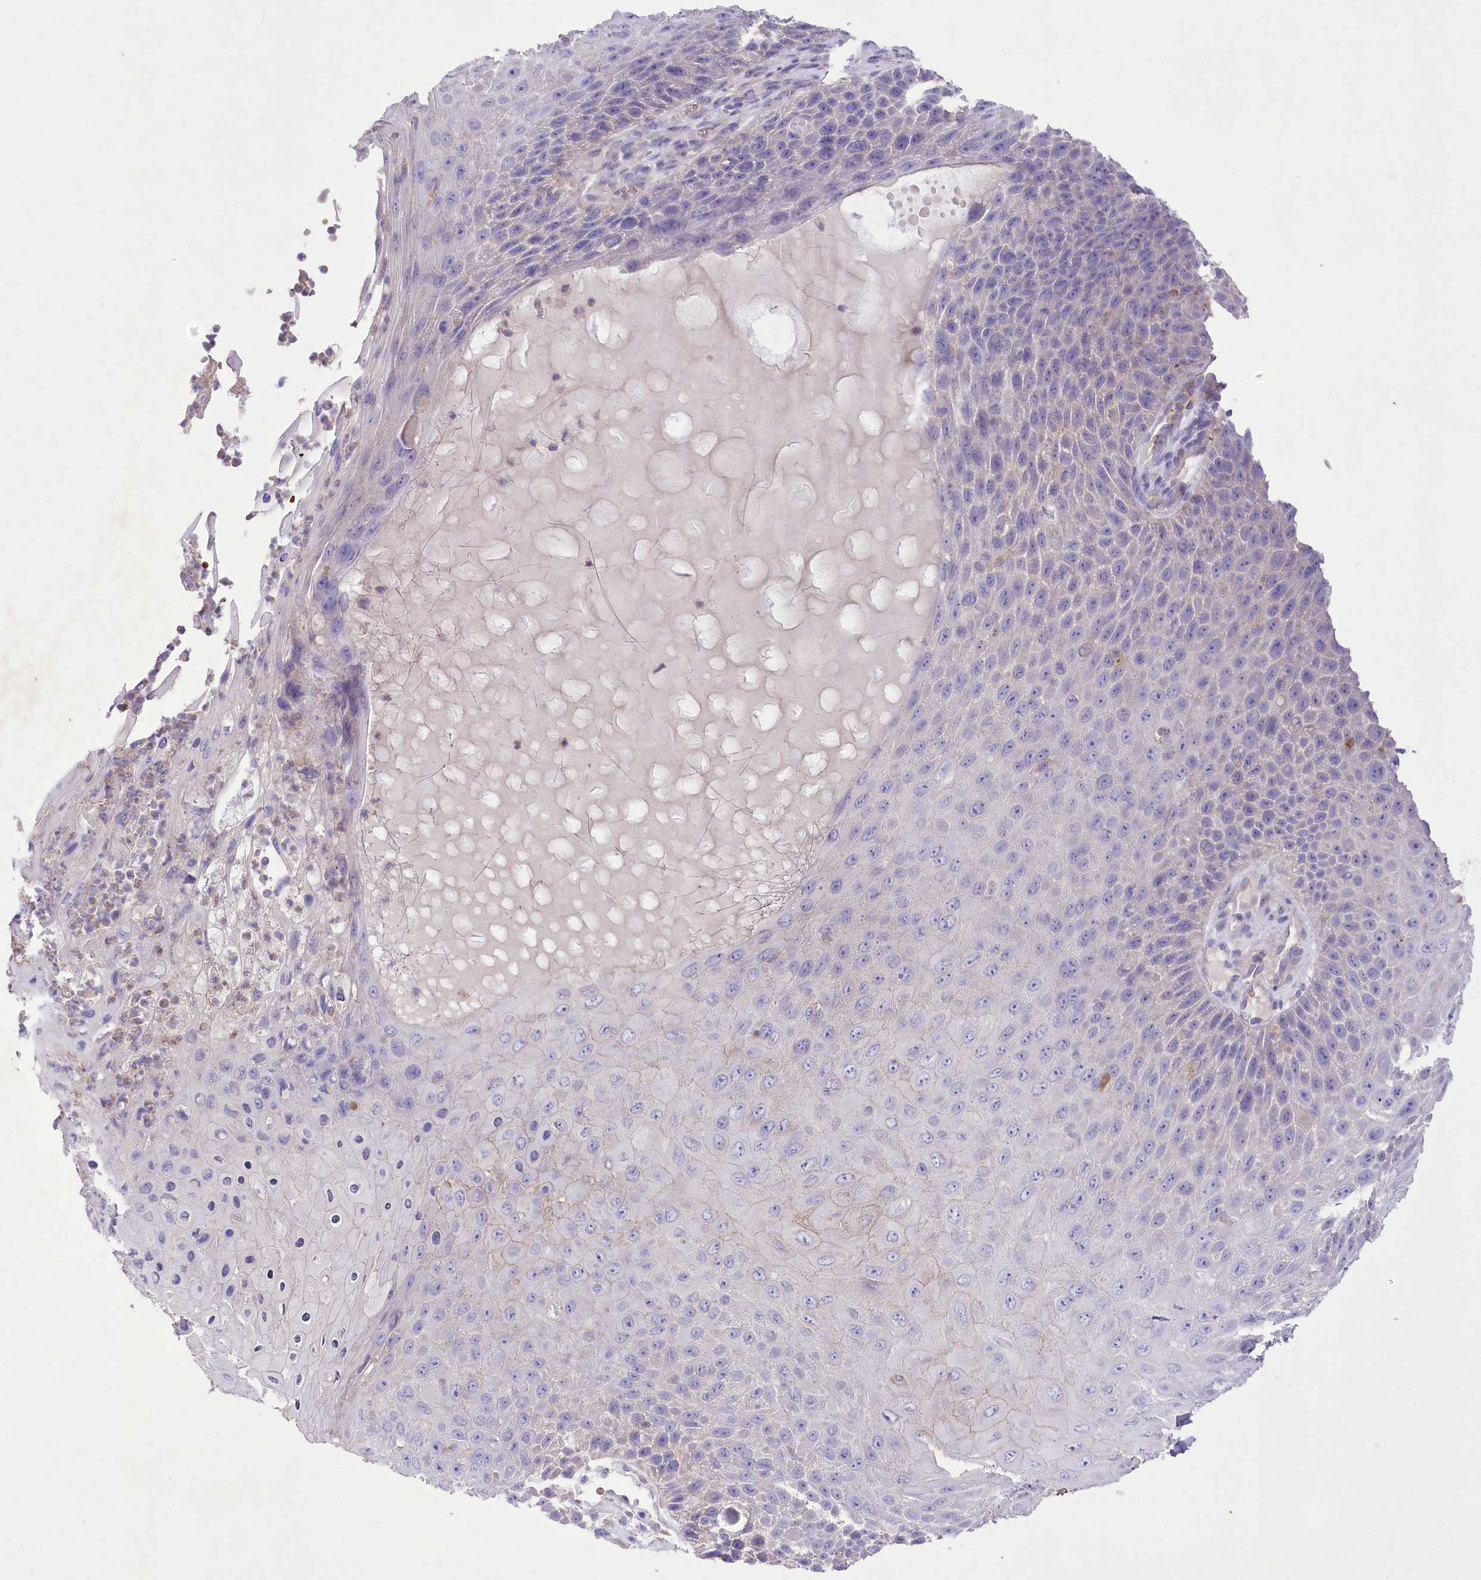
{"staining": {"intensity": "negative", "quantity": "none", "location": "none"}, "tissue": "skin cancer", "cell_type": "Tumor cells", "image_type": "cancer", "snomed": [{"axis": "morphology", "description": "Squamous cell carcinoma, NOS"}, {"axis": "topography", "description": "Skin"}], "caption": "Protein analysis of skin squamous cell carcinoma displays no significant staining in tumor cells.", "gene": "PRSS53", "patient": {"sex": "female", "age": 88}}